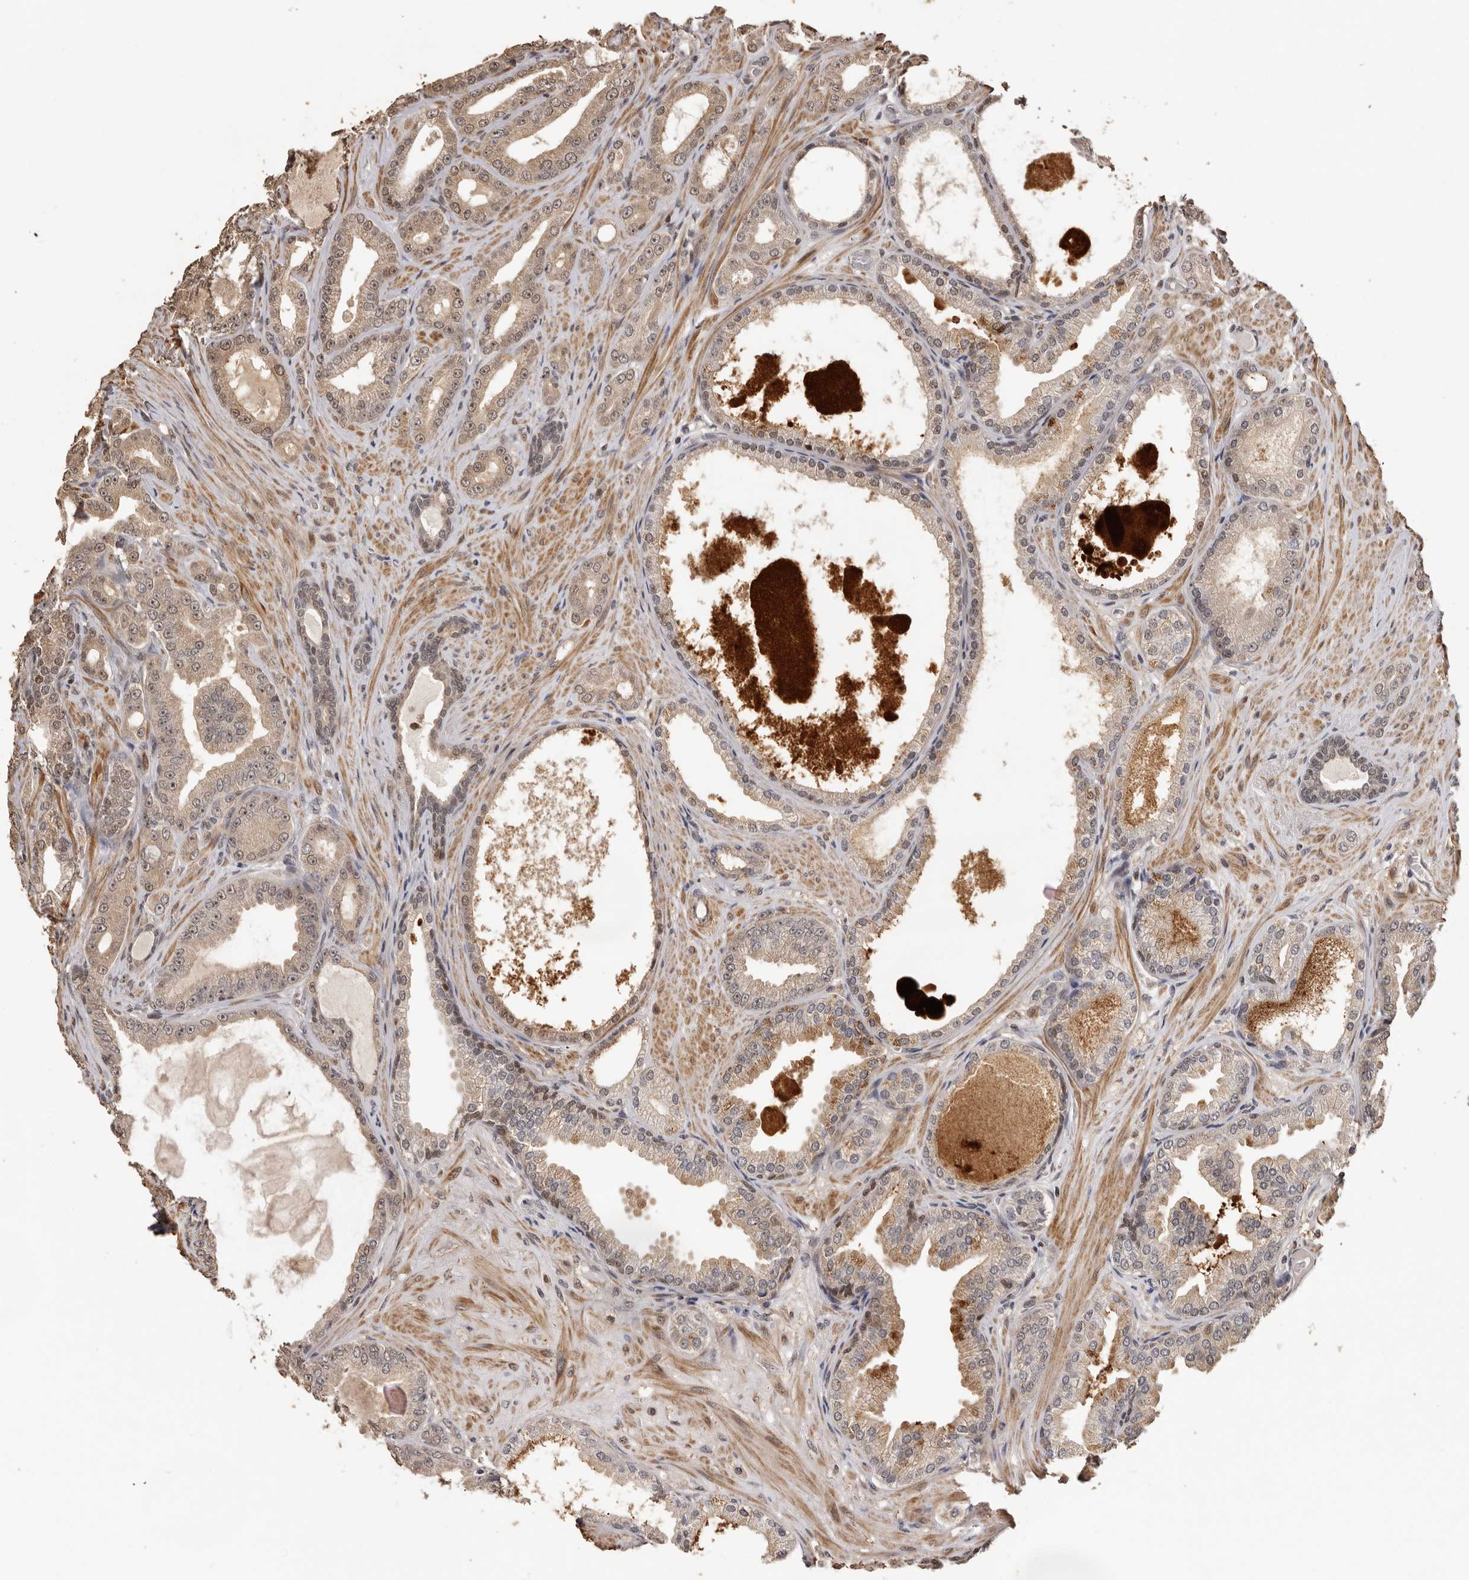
{"staining": {"intensity": "weak", "quantity": ">75%", "location": "cytoplasmic/membranous,nuclear"}, "tissue": "prostate cancer", "cell_type": "Tumor cells", "image_type": "cancer", "snomed": [{"axis": "morphology", "description": "Adenocarcinoma, Low grade"}, {"axis": "topography", "description": "Prostate"}], "caption": "Prostate cancer stained with immunohistochemistry (IHC) shows weak cytoplasmic/membranous and nuclear staining in approximately >75% of tumor cells.", "gene": "KIF2B", "patient": {"sex": "male", "age": 63}}